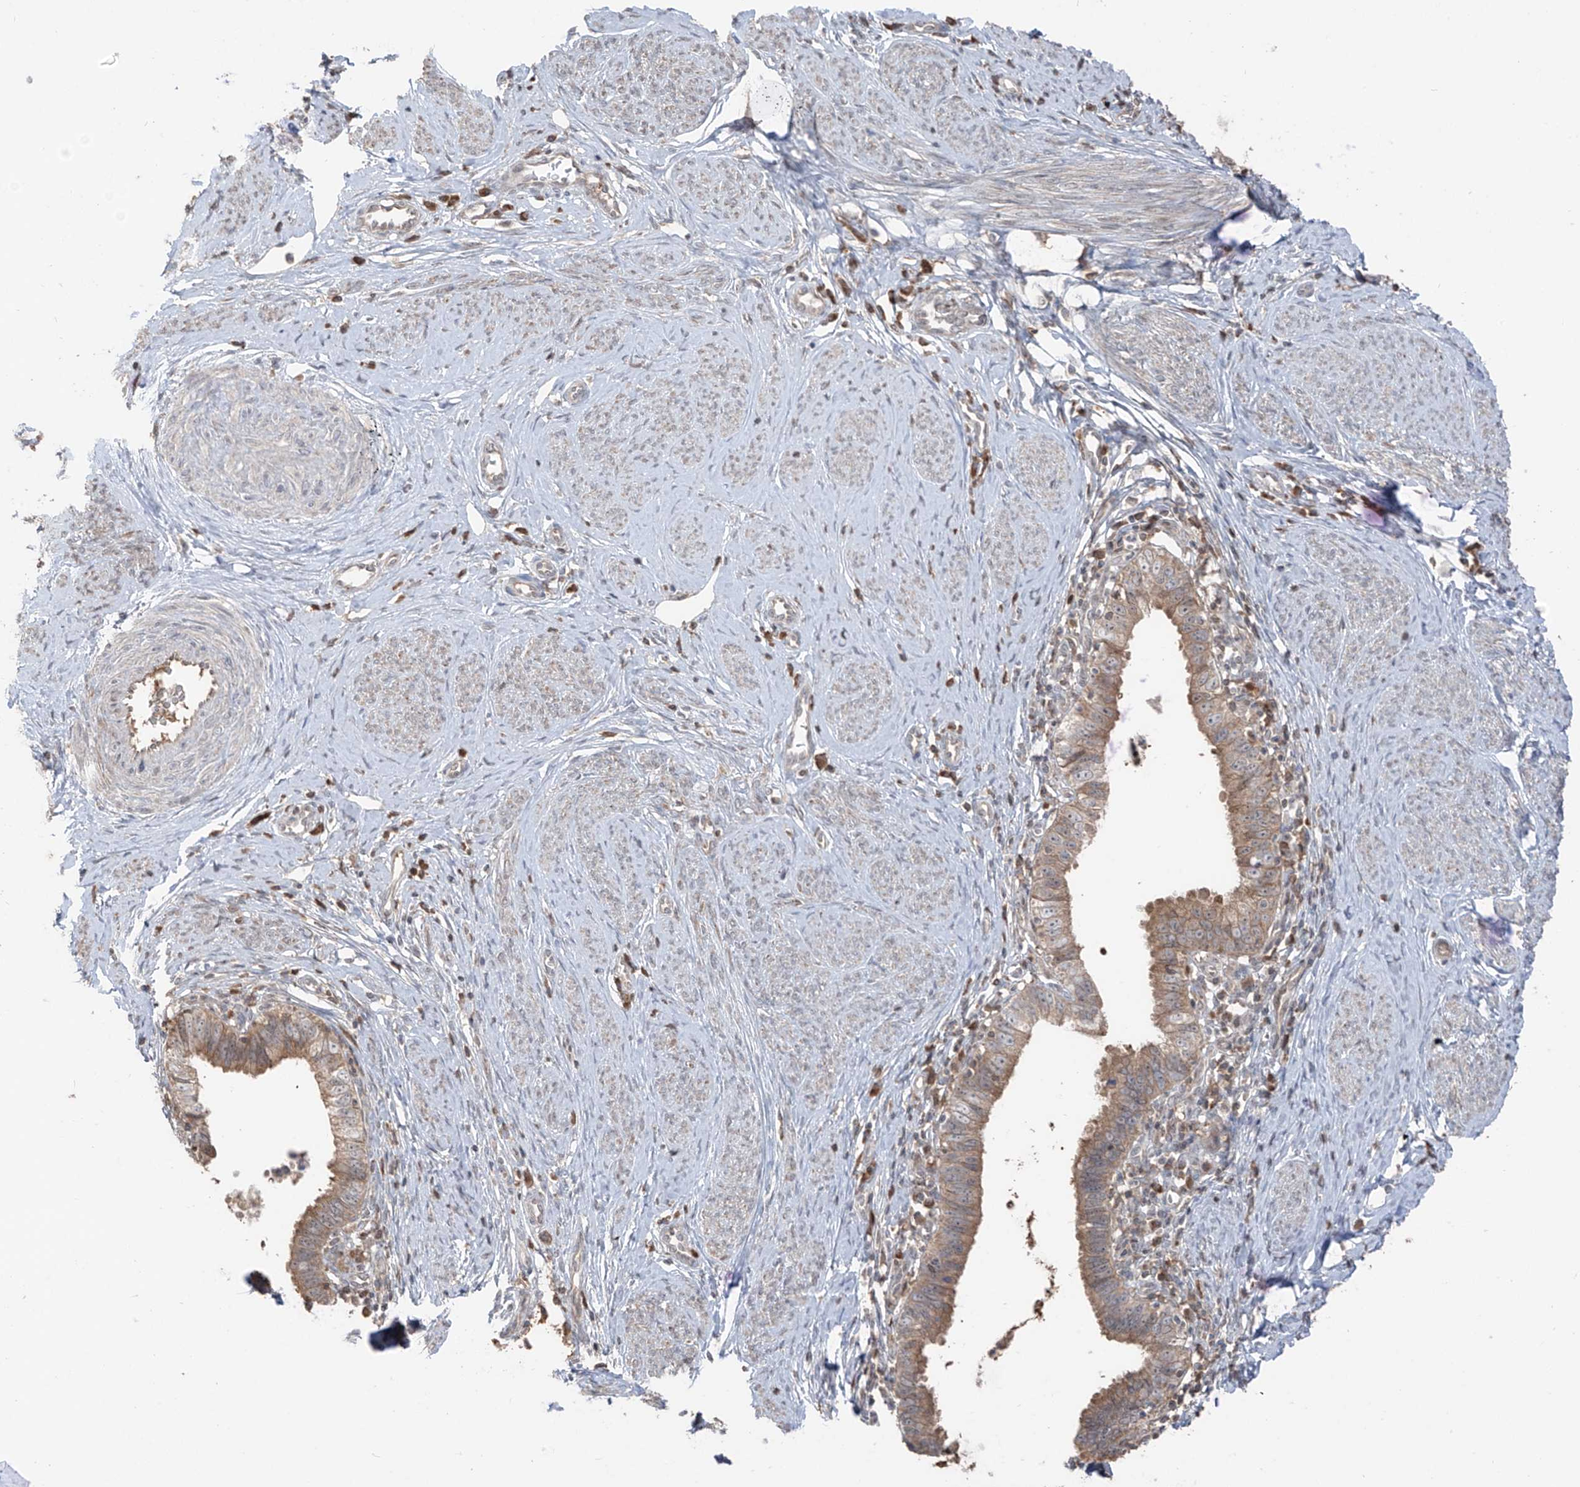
{"staining": {"intensity": "moderate", "quantity": ">75%", "location": "cytoplasmic/membranous"}, "tissue": "cervical cancer", "cell_type": "Tumor cells", "image_type": "cancer", "snomed": [{"axis": "morphology", "description": "Adenocarcinoma, NOS"}, {"axis": "topography", "description": "Cervix"}], "caption": "A high-resolution photomicrograph shows IHC staining of cervical adenocarcinoma, which displays moderate cytoplasmic/membranous expression in about >75% of tumor cells.", "gene": "COLGALT2", "patient": {"sex": "female", "age": 36}}